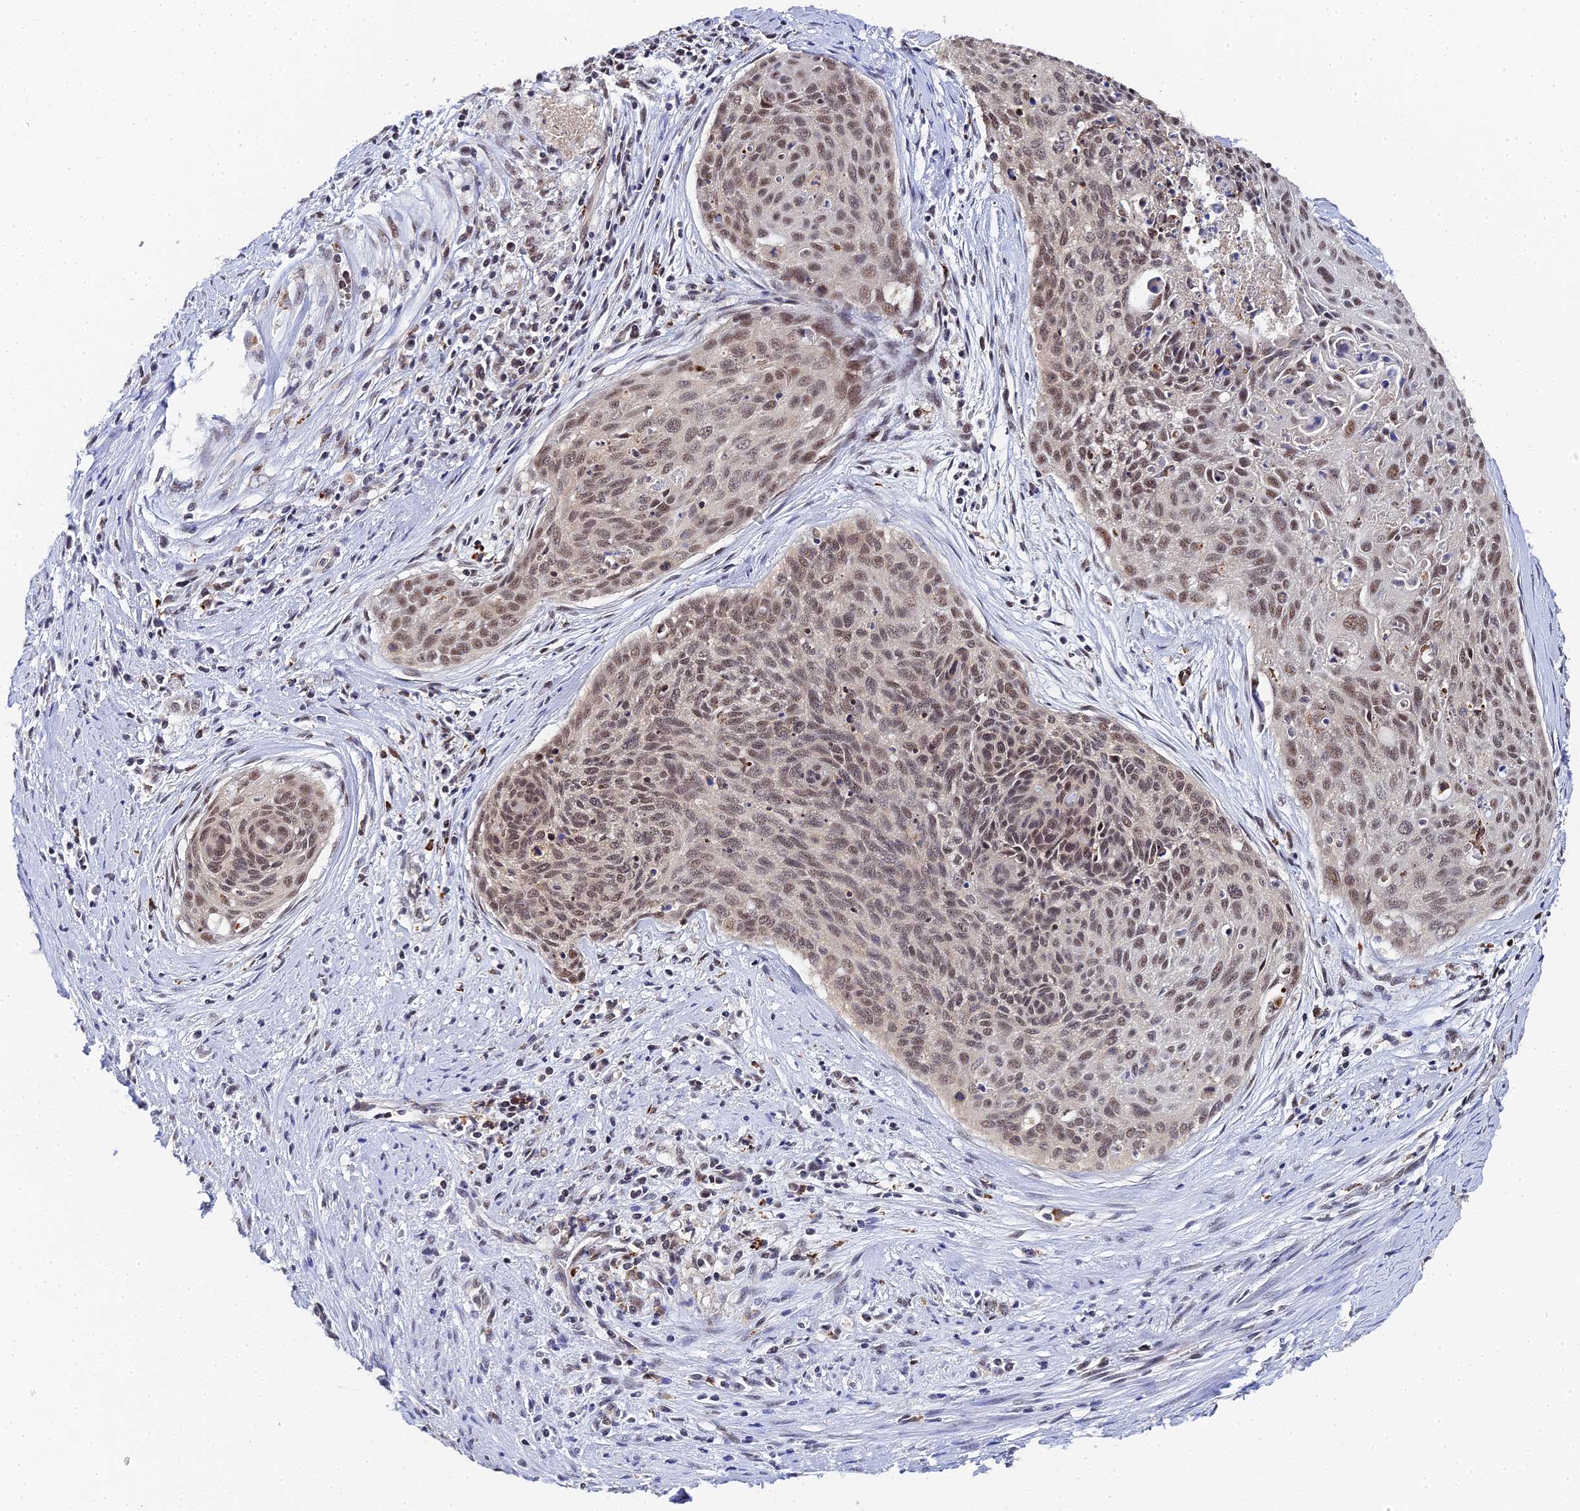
{"staining": {"intensity": "moderate", "quantity": ">75%", "location": "nuclear"}, "tissue": "cervical cancer", "cell_type": "Tumor cells", "image_type": "cancer", "snomed": [{"axis": "morphology", "description": "Squamous cell carcinoma, NOS"}, {"axis": "topography", "description": "Cervix"}], "caption": "Cervical cancer (squamous cell carcinoma) tissue reveals moderate nuclear positivity in about >75% of tumor cells", "gene": "MAGOHB", "patient": {"sex": "female", "age": 55}}